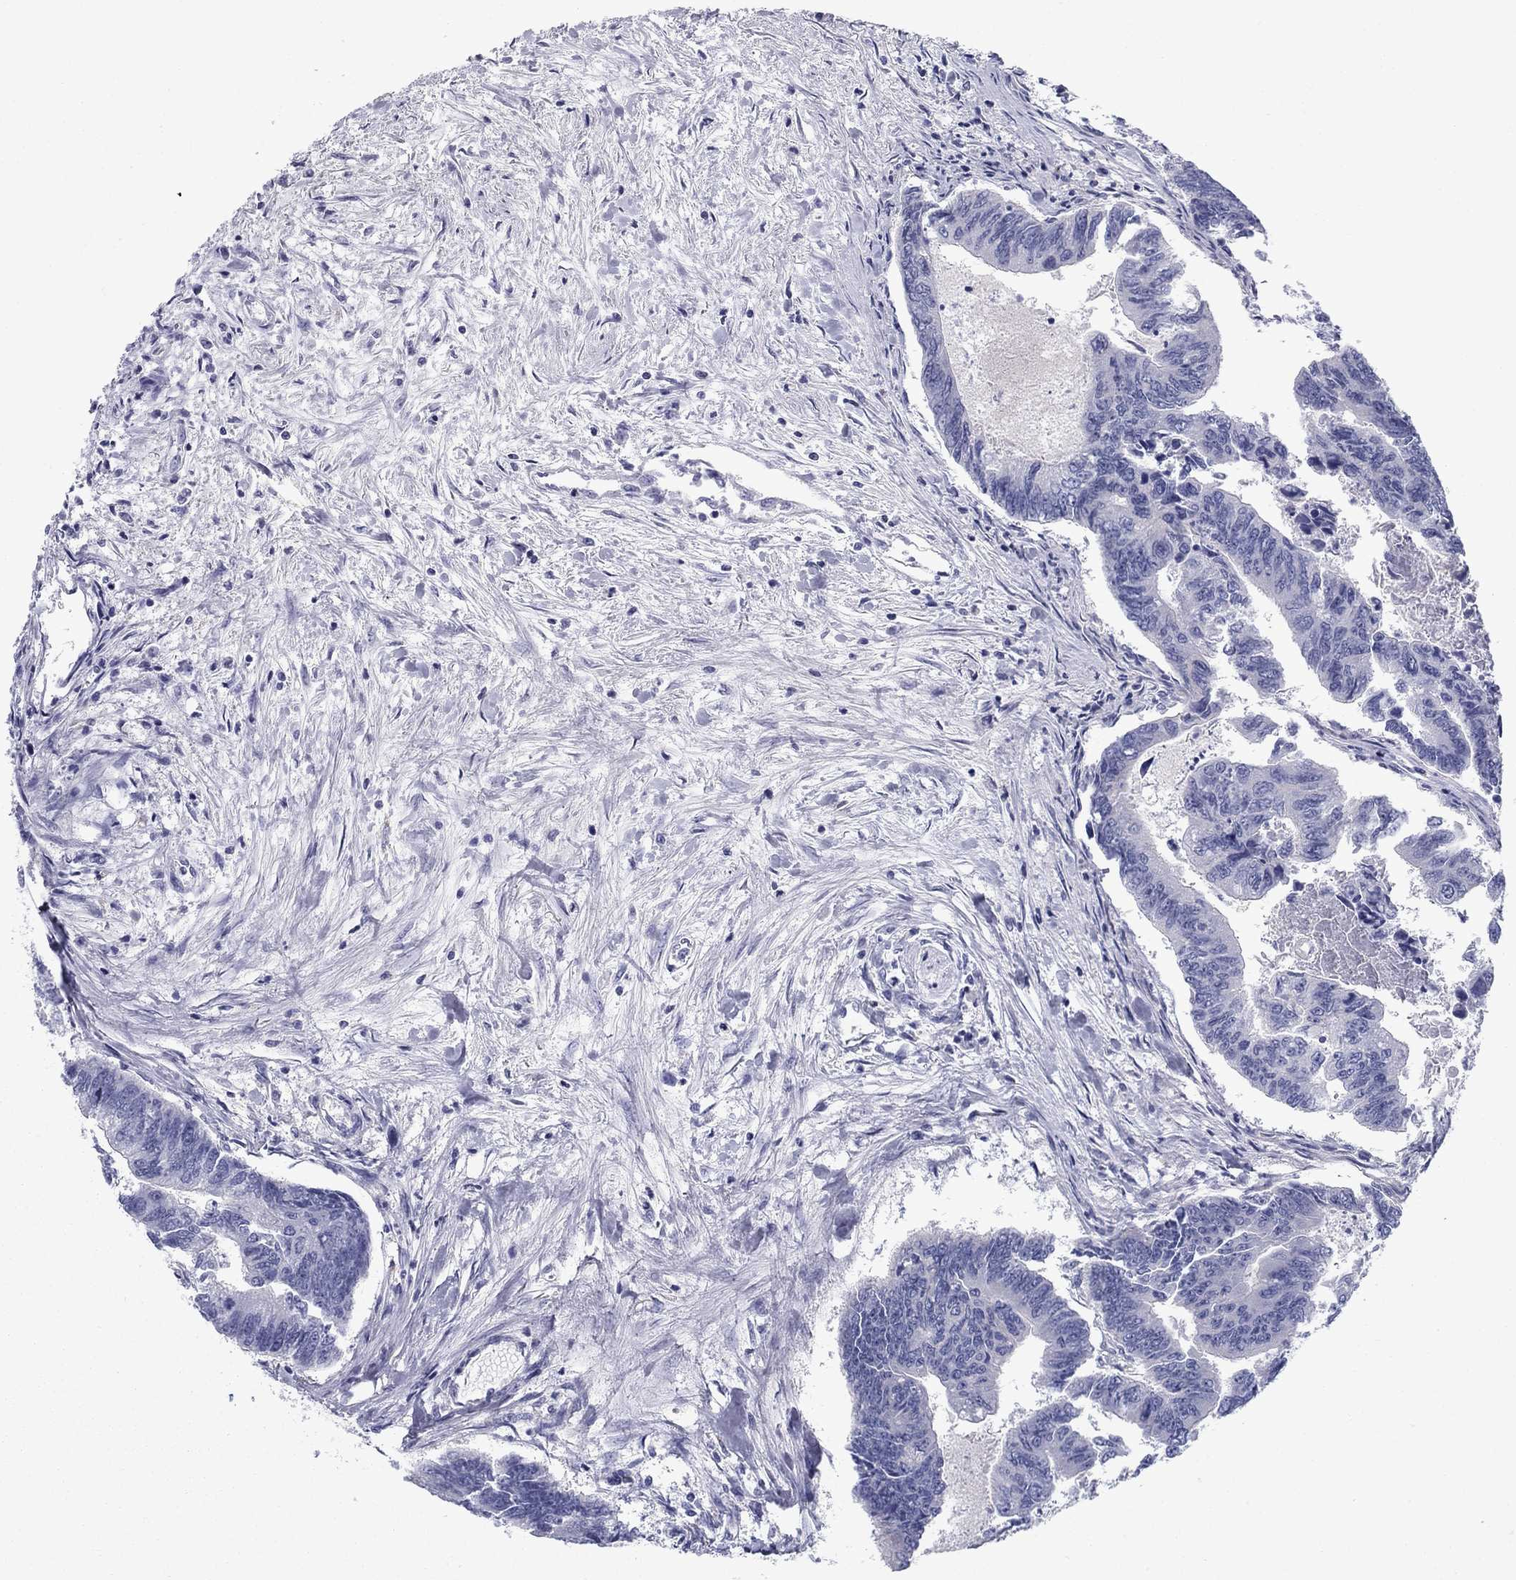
{"staining": {"intensity": "negative", "quantity": "none", "location": "none"}, "tissue": "colorectal cancer", "cell_type": "Tumor cells", "image_type": "cancer", "snomed": [{"axis": "morphology", "description": "Adenocarcinoma, NOS"}, {"axis": "topography", "description": "Colon"}], "caption": "A histopathology image of colorectal cancer (adenocarcinoma) stained for a protein displays no brown staining in tumor cells.", "gene": "NME5", "patient": {"sex": "female", "age": 65}}